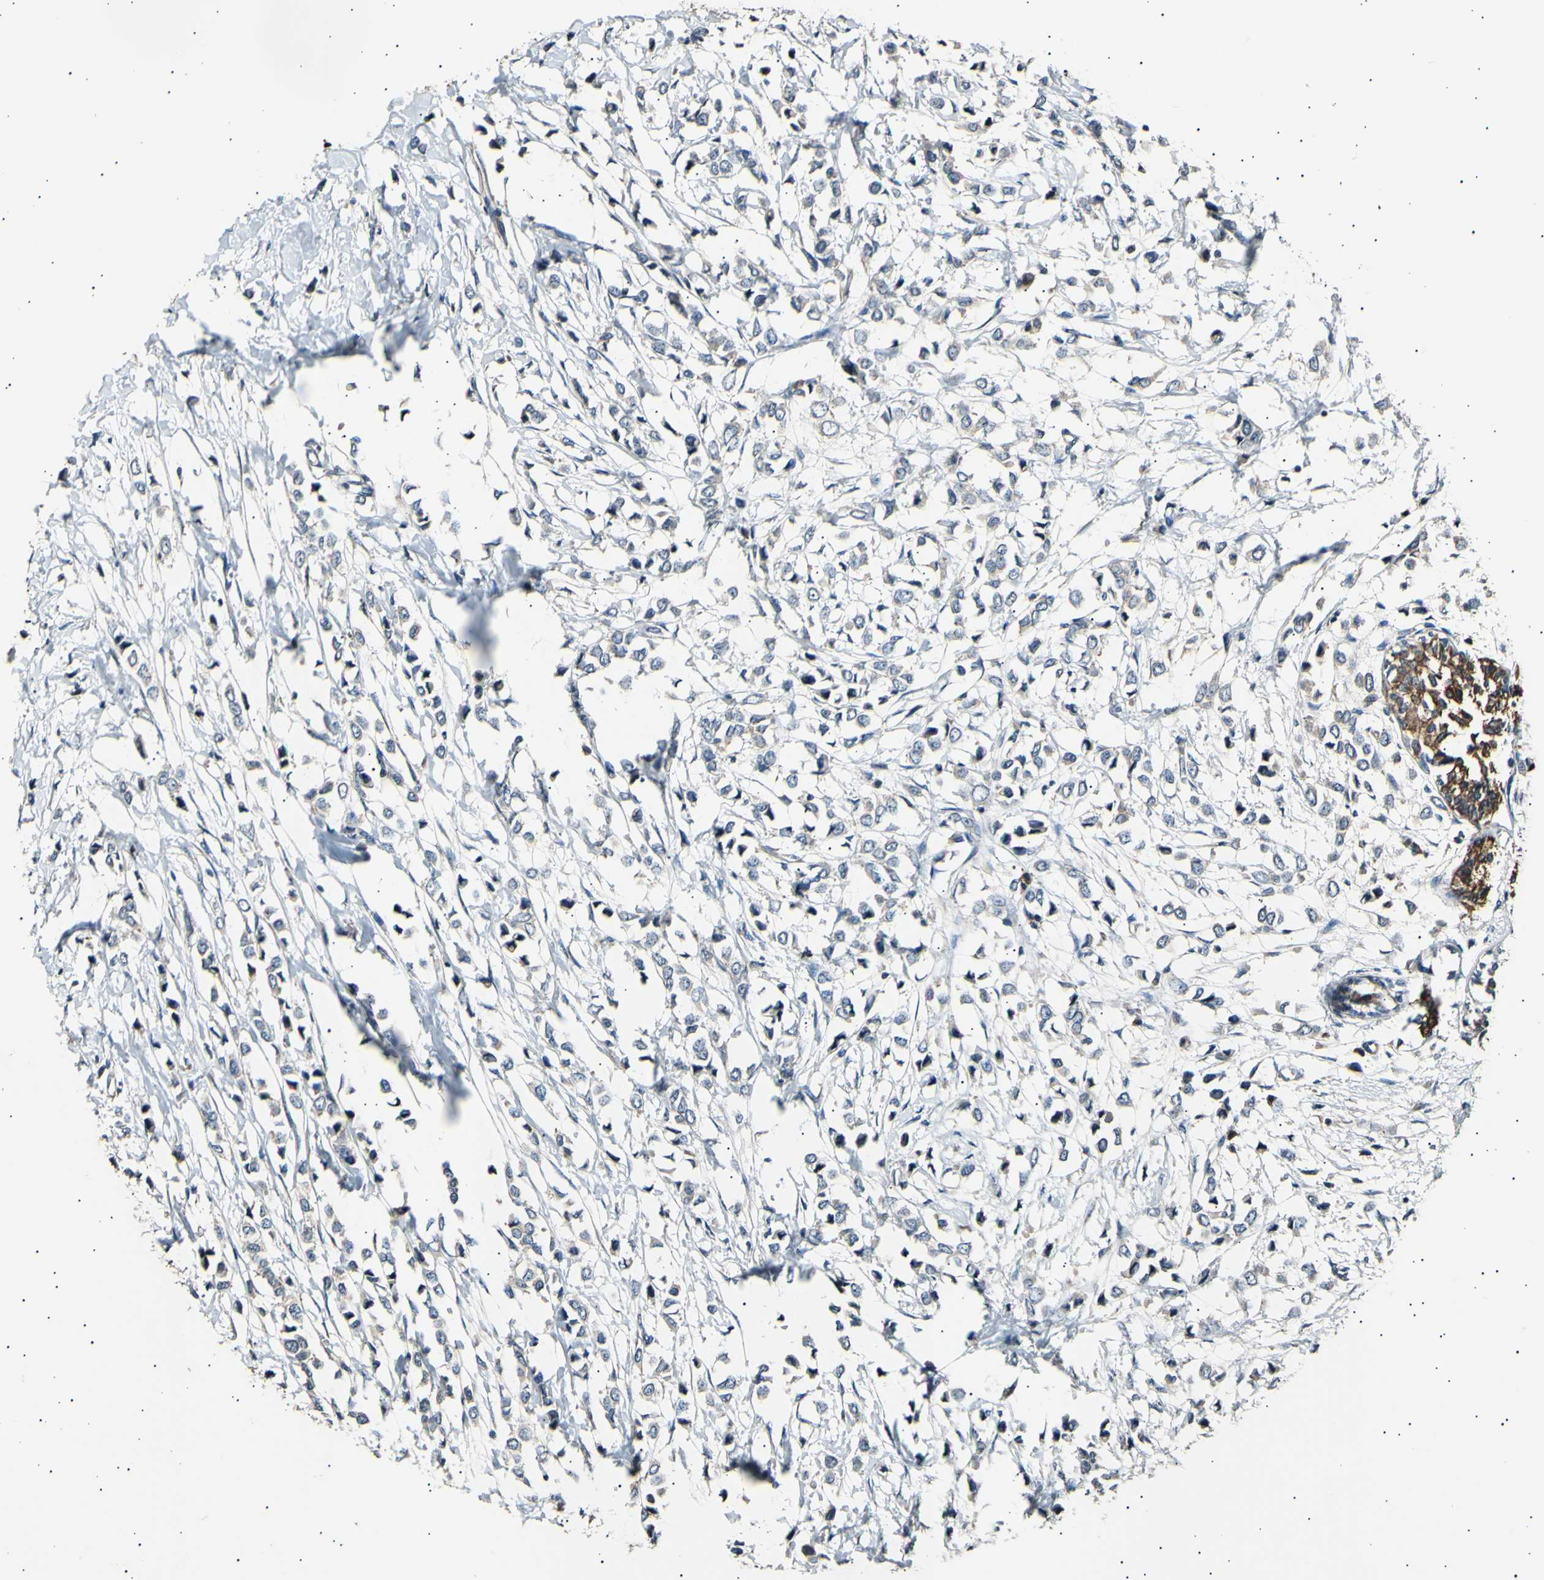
{"staining": {"intensity": "weak", "quantity": ">75%", "location": "cytoplasmic/membranous"}, "tissue": "breast cancer", "cell_type": "Tumor cells", "image_type": "cancer", "snomed": [{"axis": "morphology", "description": "Lobular carcinoma"}, {"axis": "topography", "description": "Breast"}], "caption": "A brown stain labels weak cytoplasmic/membranous positivity of a protein in human breast lobular carcinoma tumor cells.", "gene": "ITGA6", "patient": {"sex": "female", "age": 51}}